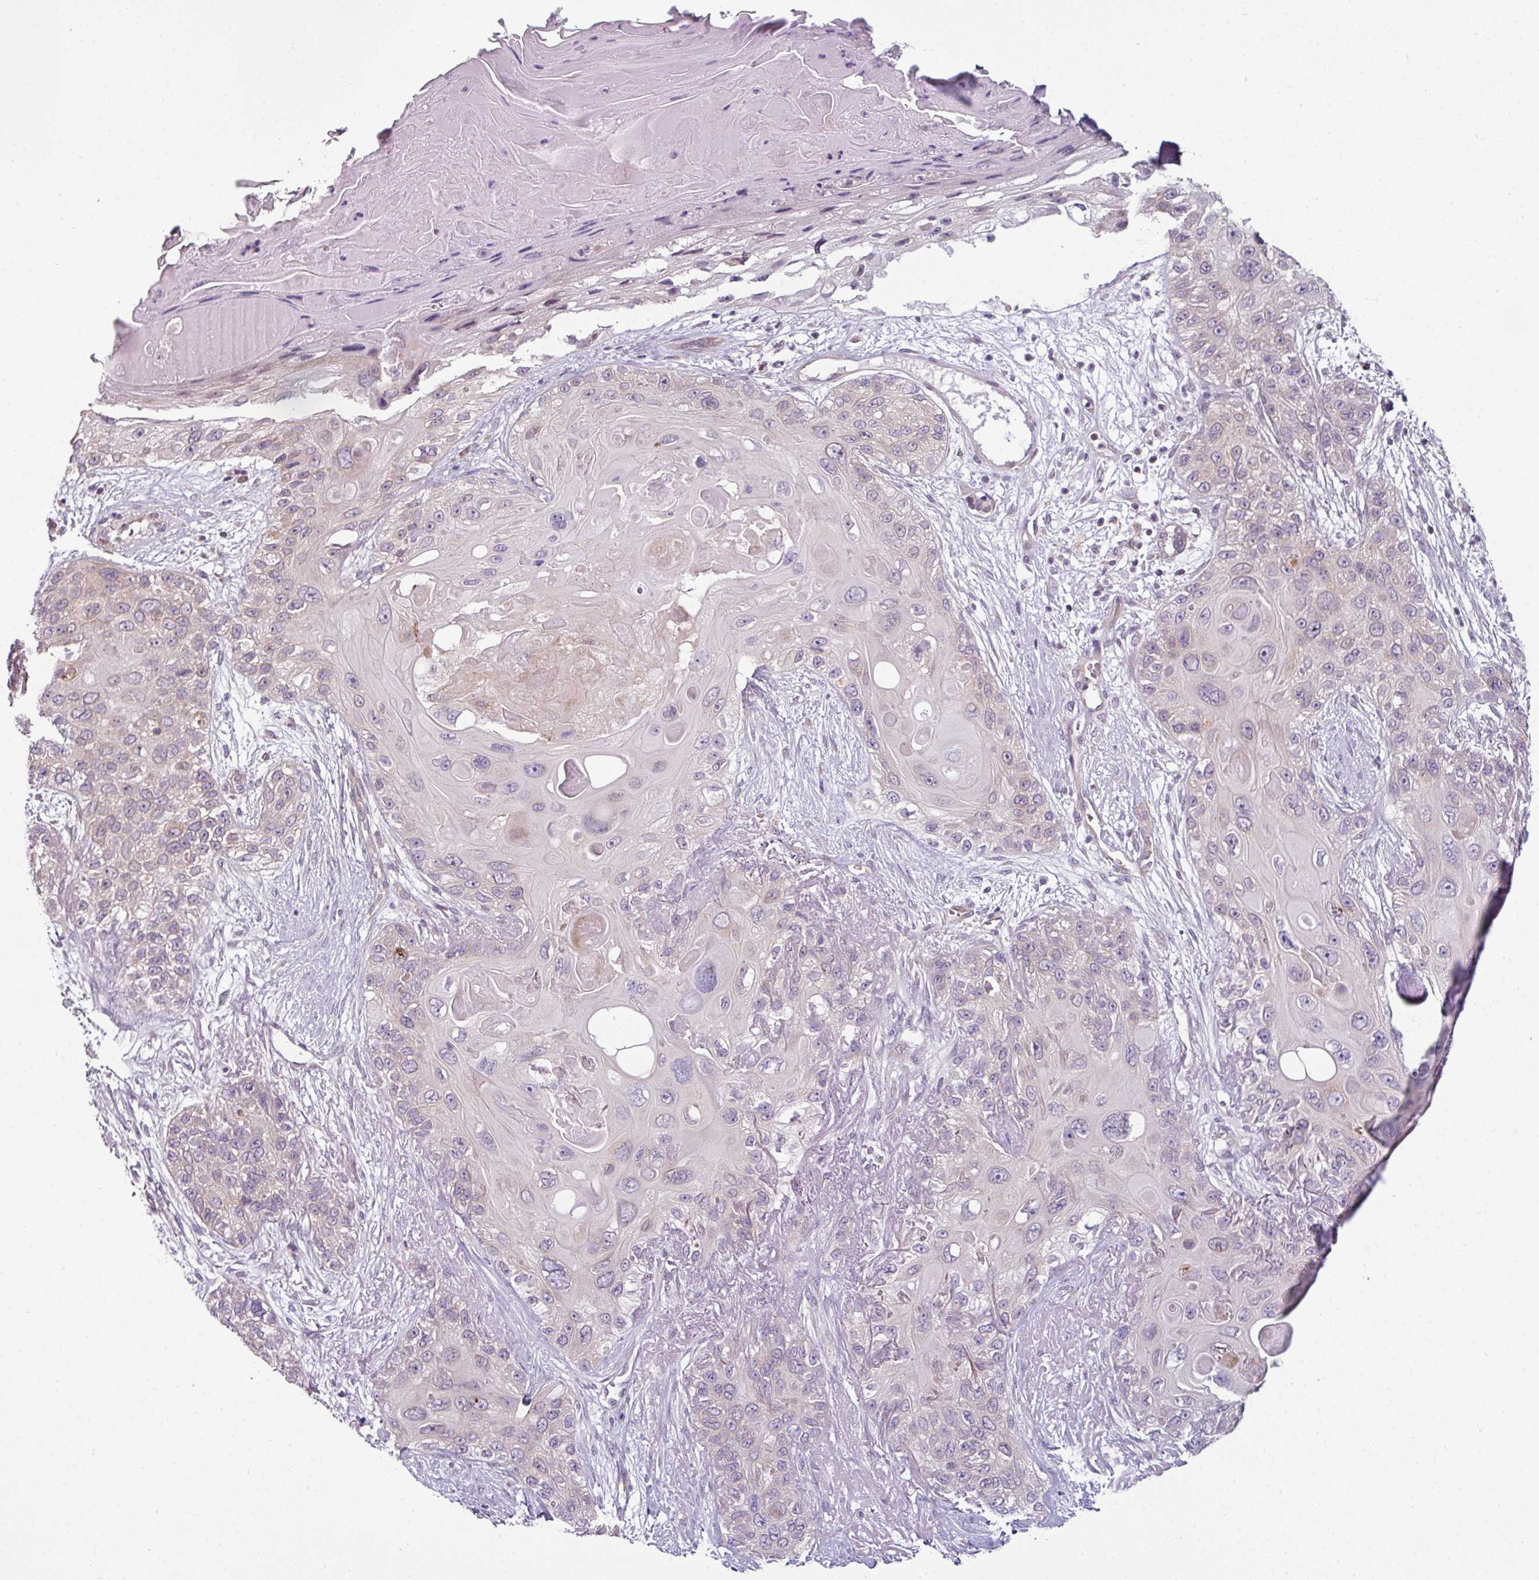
{"staining": {"intensity": "negative", "quantity": "none", "location": "none"}, "tissue": "skin cancer", "cell_type": "Tumor cells", "image_type": "cancer", "snomed": [{"axis": "morphology", "description": "Normal tissue, NOS"}, {"axis": "morphology", "description": "Squamous cell carcinoma, NOS"}, {"axis": "topography", "description": "Skin"}], "caption": "Skin cancer was stained to show a protein in brown. There is no significant expression in tumor cells.", "gene": "DERPC", "patient": {"sex": "male", "age": 72}}